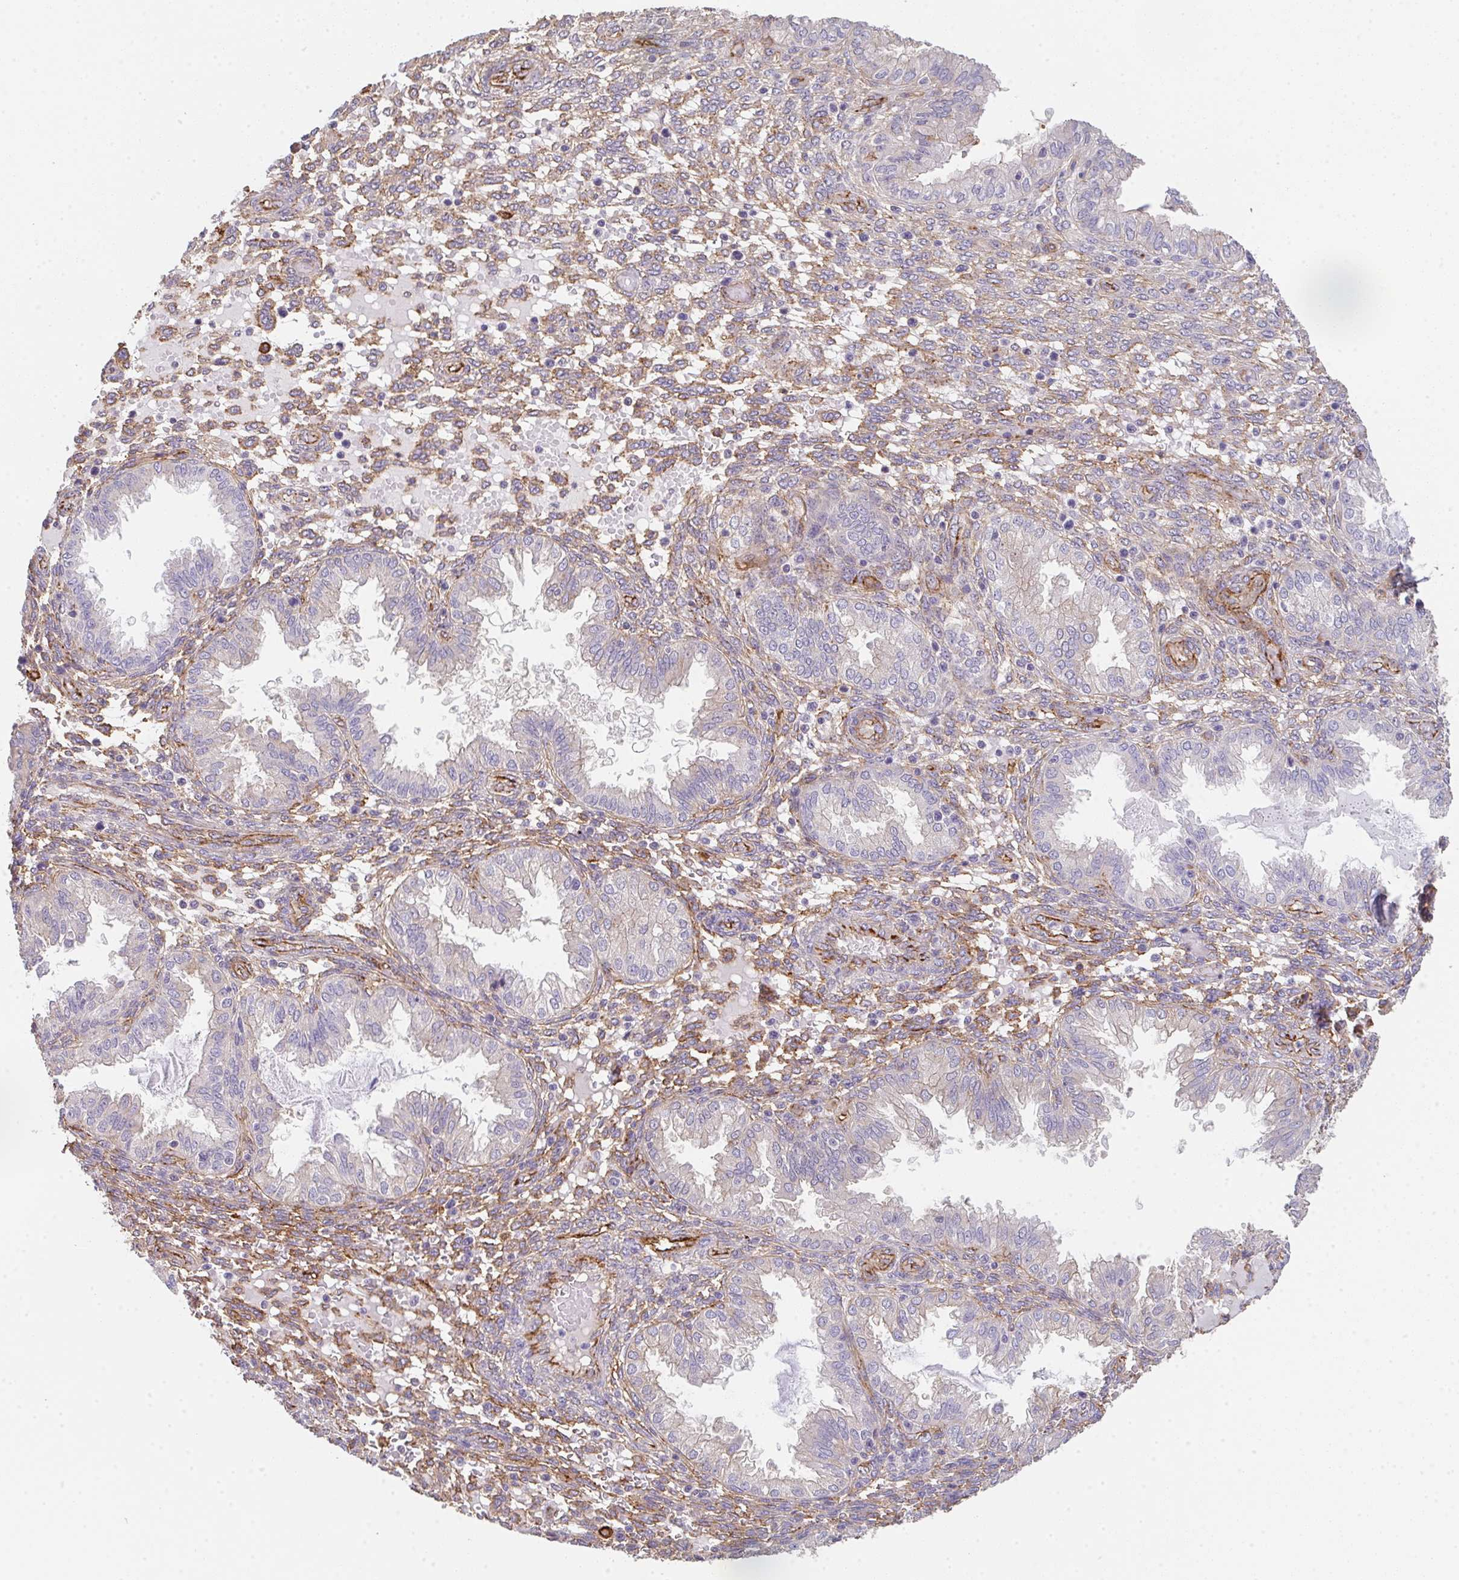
{"staining": {"intensity": "moderate", "quantity": "25%-75%", "location": "cytoplasmic/membranous"}, "tissue": "endometrium", "cell_type": "Cells in endometrial stroma", "image_type": "normal", "snomed": [{"axis": "morphology", "description": "Normal tissue, NOS"}, {"axis": "topography", "description": "Endometrium"}], "caption": "DAB (3,3'-diaminobenzidine) immunohistochemical staining of normal endometrium shows moderate cytoplasmic/membranous protein expression in about 25%-75% of cells in endometrial stroma. The staining was performed using DAB (3,3'-diaminobenzidine) to visualize the protein expression in brown, while the nuclei were stained in blue with hematoxylin (Magnification: 20x).", "gene": "DBN1", "patient": {"sex": "female", "age": 33}}